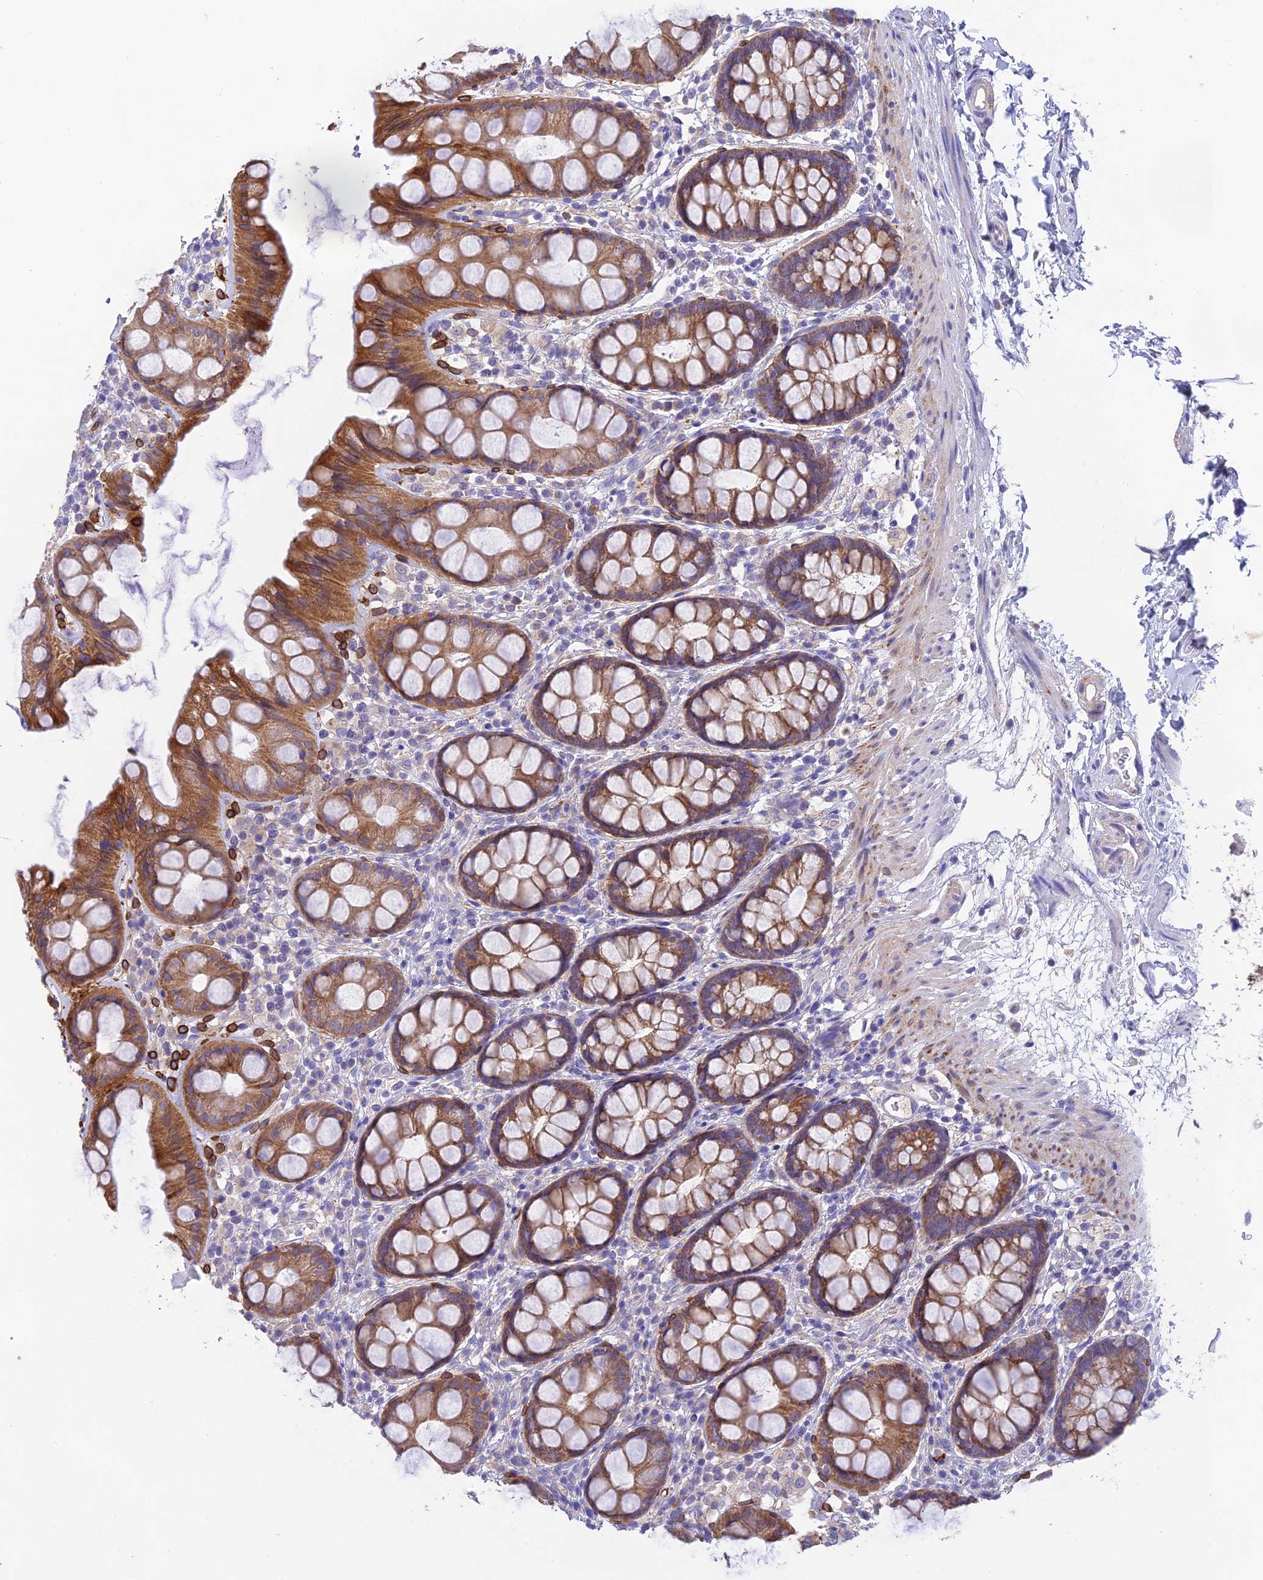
{"staining": {"intensity": "moderate", "quantity": ">75%", "location": "cytoplasmic/membranous"}, "tissue": "rectum", "cell_type": "Glandular cells", "image_type": "normal", "snomed": [{"axis": "morphology", "description": "Normal tissue, NOS"}, {"axis": "topography", "description": "Rectum"}], "caption": "Immunohistochemical staining of normal rectum exhibits medium levels of moderate cytoplasmic/membranous staining in about >75% of glandular cells.", "gene": "HSD17B2", "patient": {"sex": "female", "age": 65}}